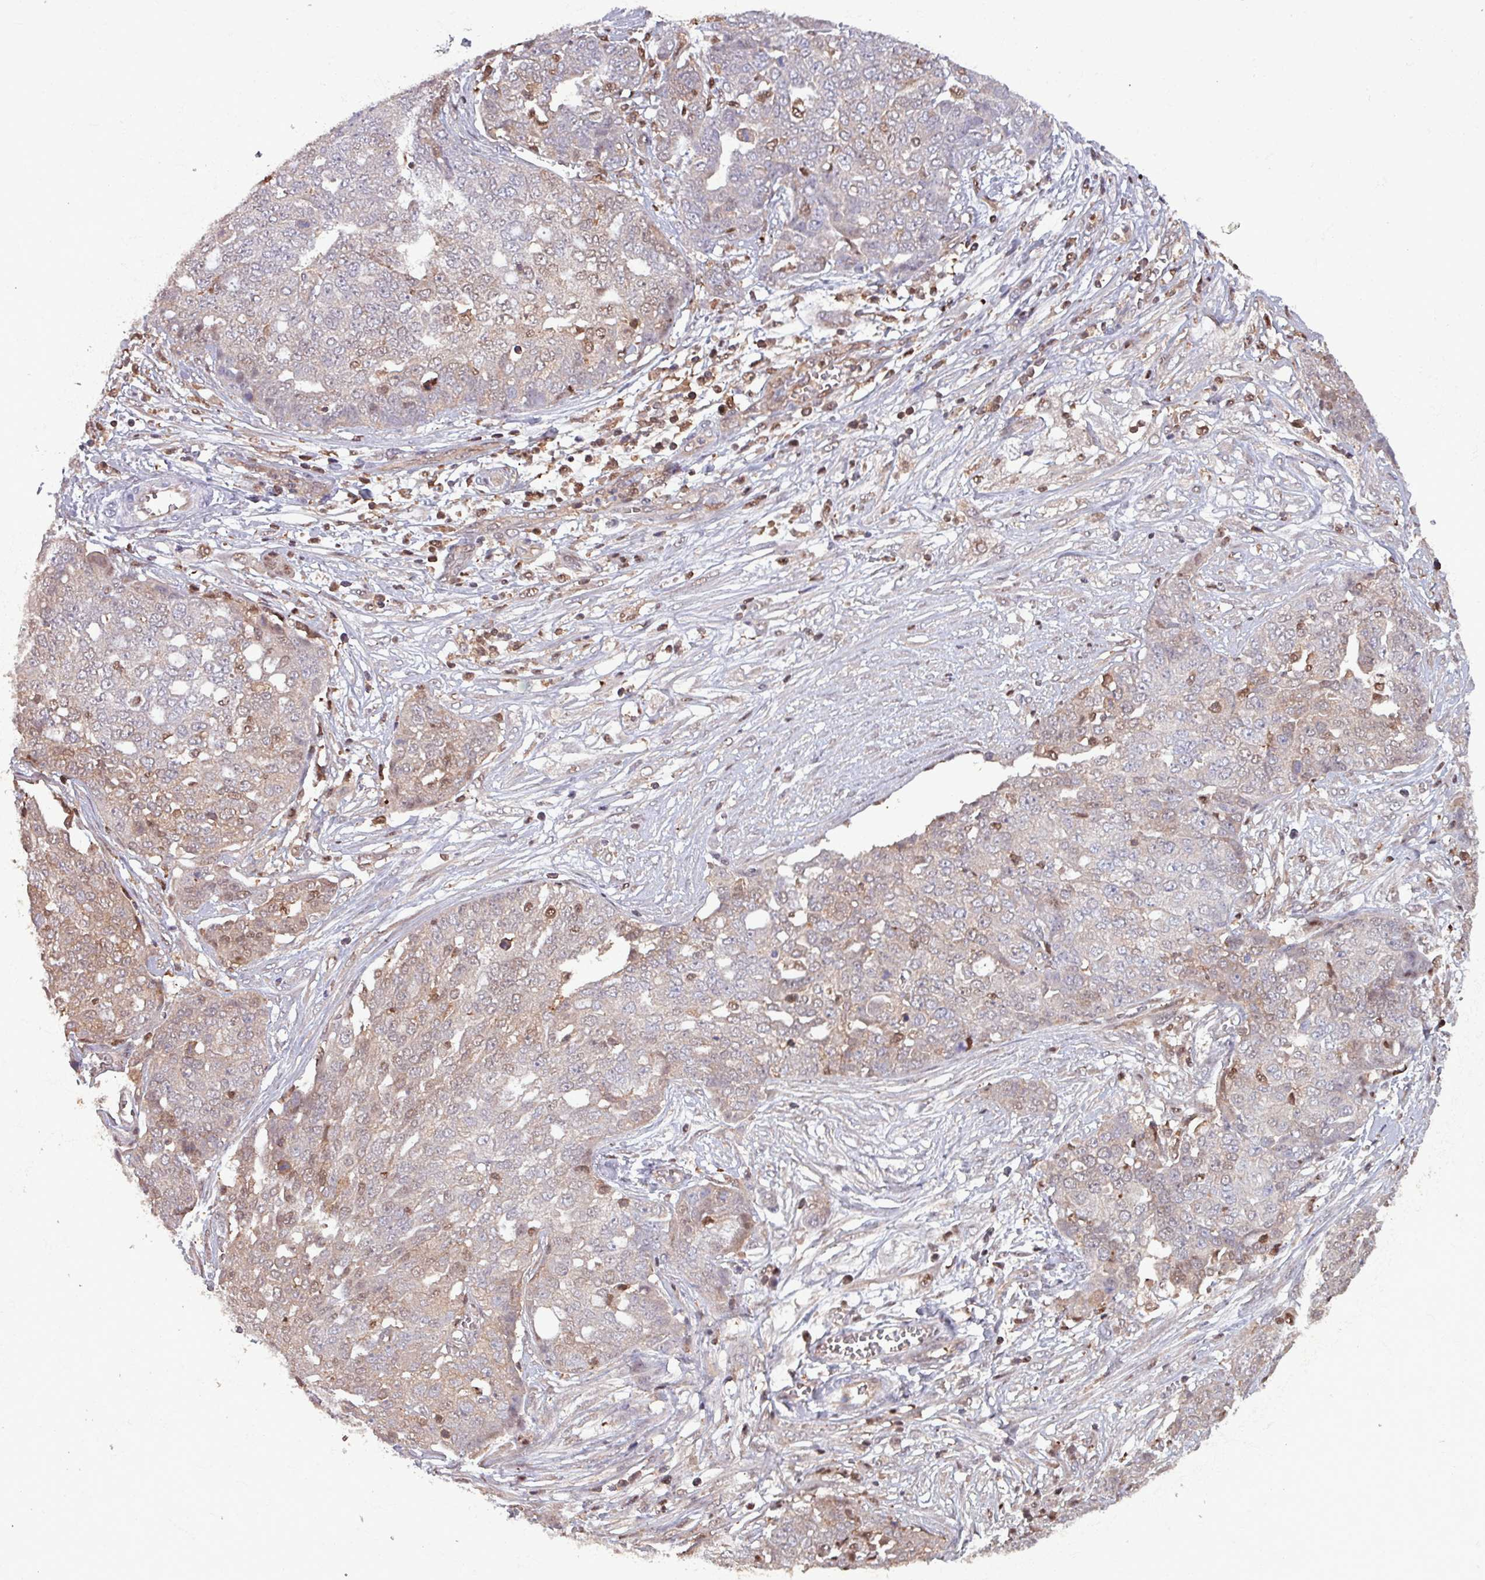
{"staining": {"intensity": "weak", "quantity": "25%-75%", "location": "cytoplasmic/membranous,nuclear"}, "tissue": "ovarian cancer", "cell_type": "Tumor cells", "image_type": "cancer", "snomed": [{"axis": "morphology", "description": "Cystadenocarcinoma, serous, NOS"}, {"axis": "topography", "description": "Soft tissue"}, {"axis": "topography", "description": "Ovary"}], "caption": "Approximately 25%-75% of tumor cells in serous cystadenocarcinoma (ovarian) display weak cytoplasmic/membranous and nuclear protein staining as visualized by brown immunohistochemical staining.", "gene": "PSMB8", "patient": {"sex": "female", "age": 57}}